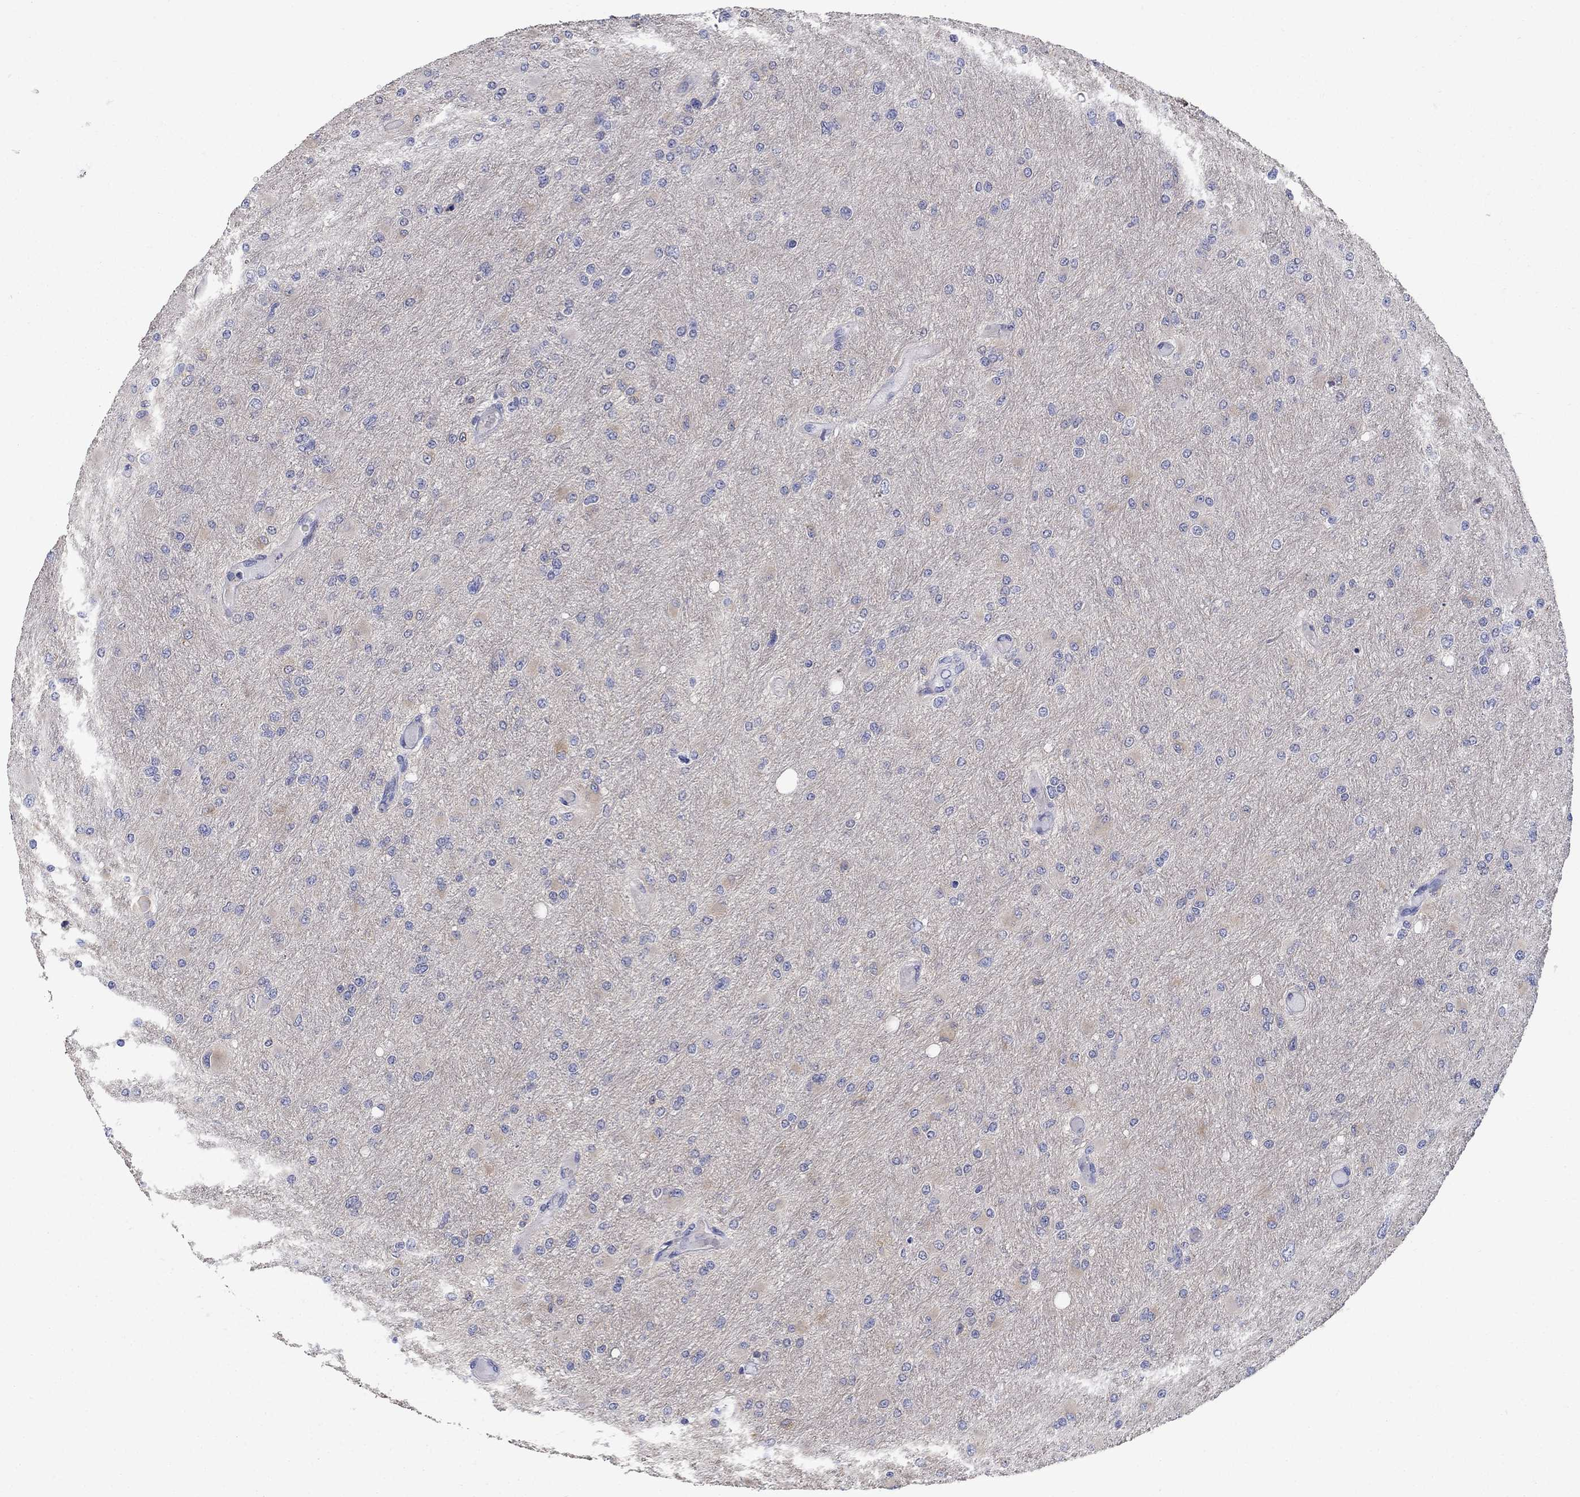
{"staining": {"intensity": "moderate", "quantity": "25%-75%", "location": "cytoplasmic/membranous"}, "tissue": "glioma", "cell_type": "Tumor cells", "image_type": "cancer", "snomed": [{"axis": "morphology", "description": "Glioma, malignant, High grade"}, {"axis": "topography", "description": "Cerebral cortex"}], "caption": "Protein expression analysis of glioma reveals moderate cytoplasmic/membranous expression in approximately 25%-75% of tumor cells.", "gene": "REEP2", "patient": {"sex": "female", "age": 36}}